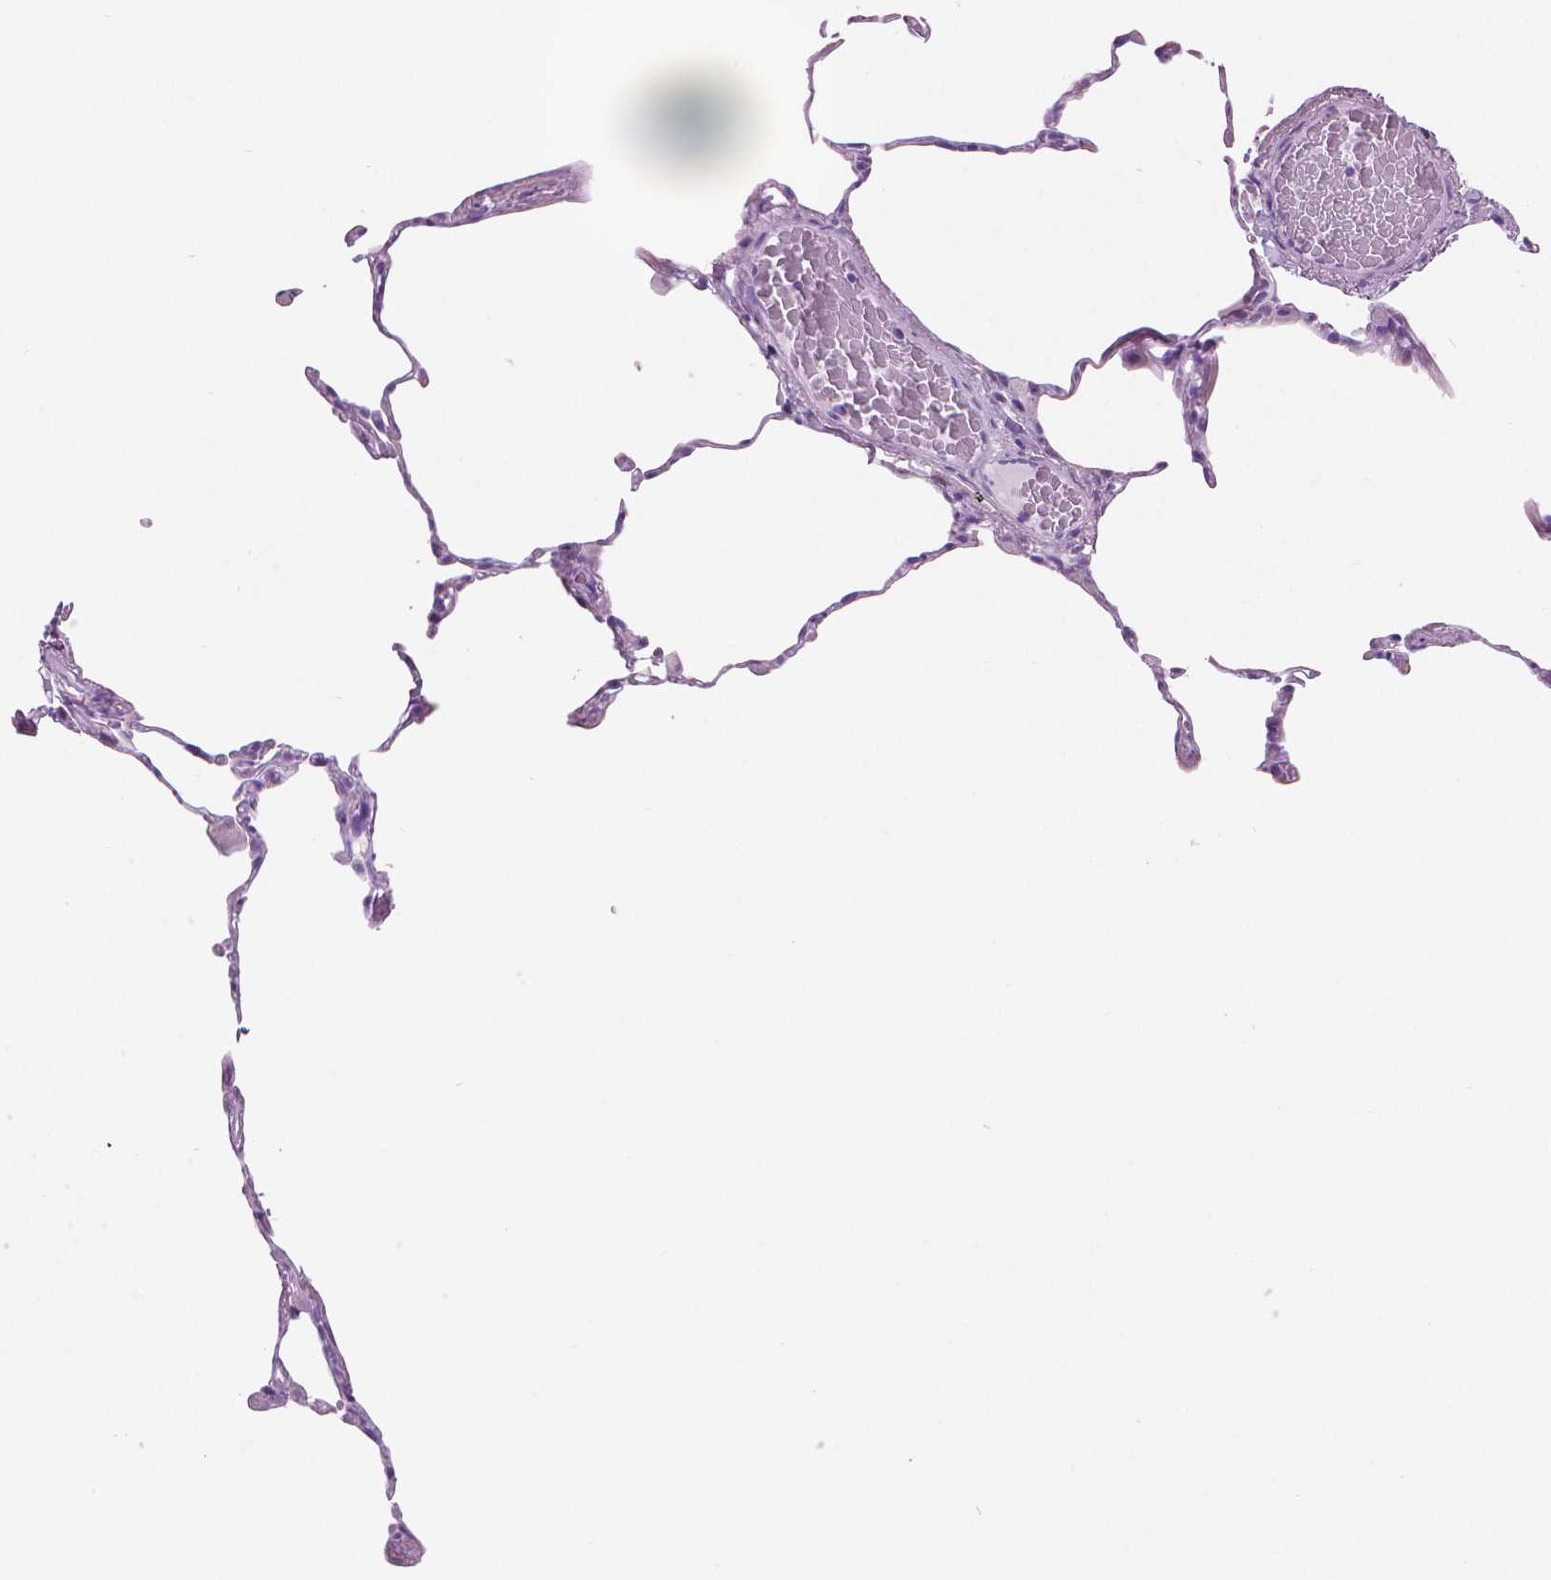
{"staining": {"intensity": "negative", "quantity": "none", "location": "none"}, "tissue": "lung", "cell_type": "Alveolar cells", "image_type": "normal", "snomed": [{"axis": "morphology", "description": "Normal tissue, NOS"}, {"axis": "topography", "description": "Lung"}], "caption": "IHC image of benign lung stained for a protein (brown), which reveals no positivity in alveolar cells. The staining is performed using DAB (3,3'-diaminobenzidine) brown chromogen with nuclei counter-stained in using hematoxylin.", "gene": "TTC29", "patient": {"sex": "female", "age": 57}}